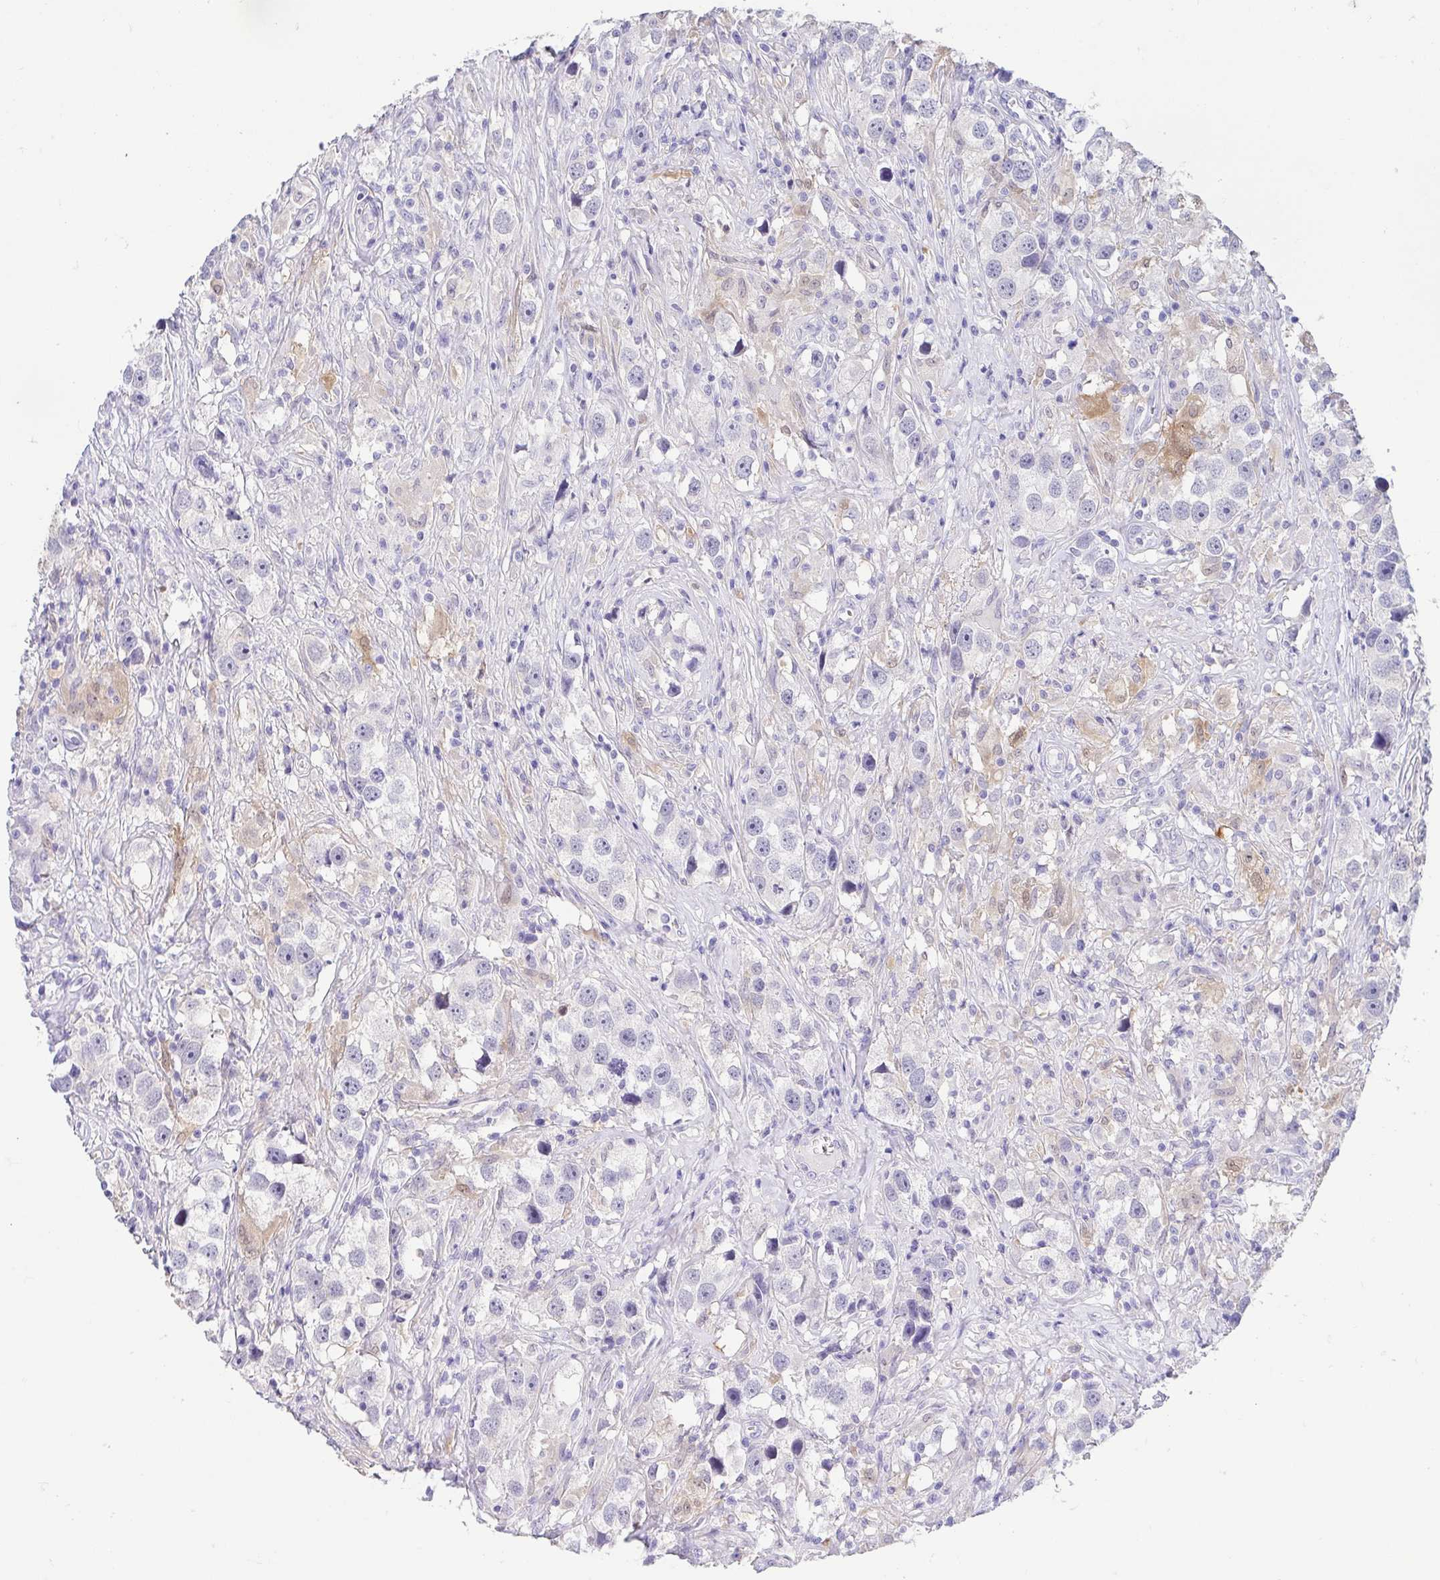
{"staining": {"intensity": "negative", "quantity": "none", "location": "none"}, "tissue": "testis cancer", "cell_type": "Tumor cells", "image_type": "cancer", "snomed": [{"axis": "morphology", "description": "Seminoma, NOS"}, {"axis": "topography", "description": "Testis"}], "caption": "Human testis cancer (seminoma) stained for a protein using IHC reveals no expression in tumor cells.", "gene": "FABP3", "patient": {"sex": "male", "age": 49}}